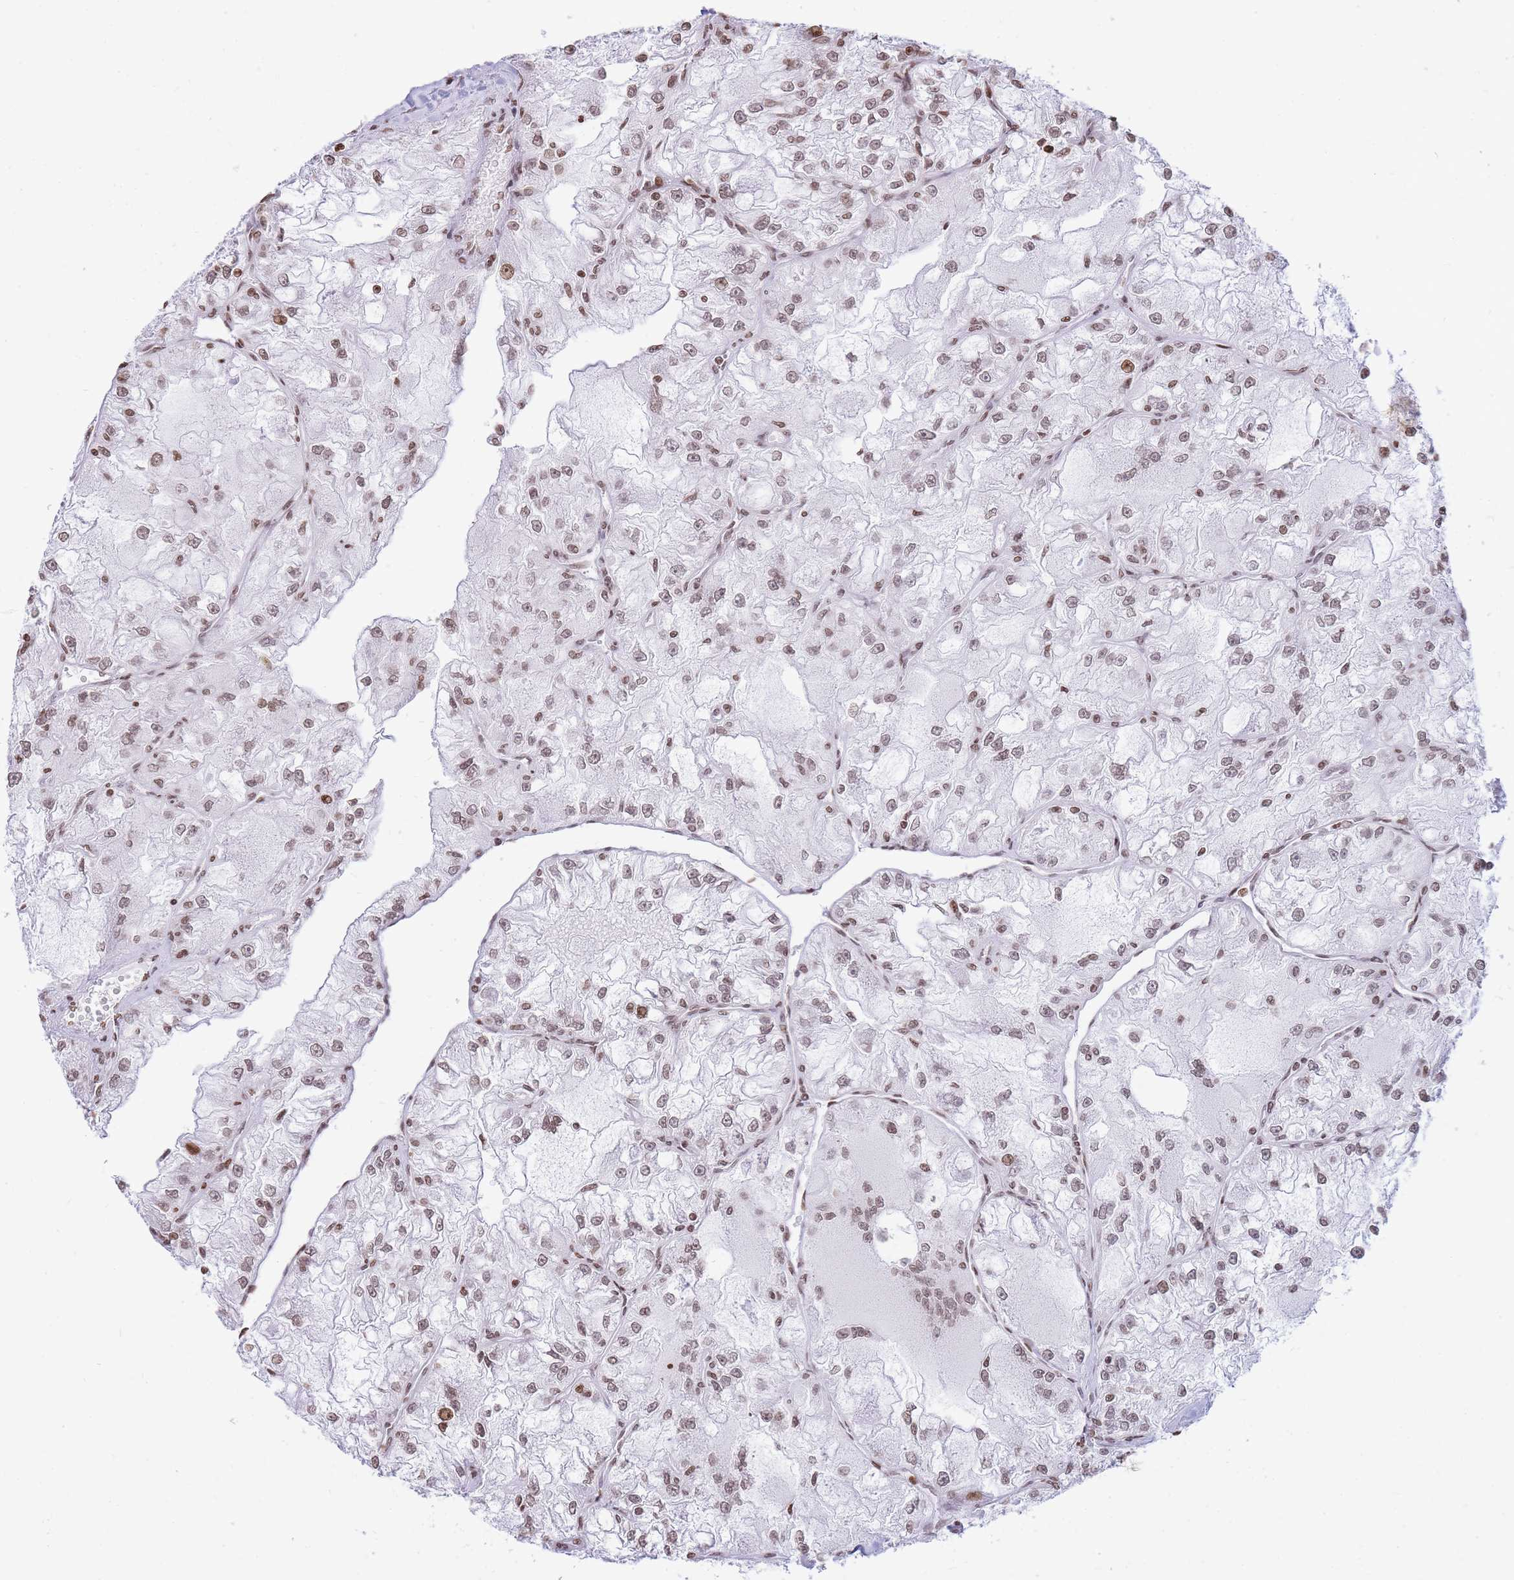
{"staining": {"intensity": "weak", "quantity": ">75%", "location": "nuclear"}, "tissue": "renal cancer", "cell_type": "Tumor cells", "image_type": "cancer", "snomed": [{"axis": "morphology", "description": "Adenocarcinoma, NOS"}, {"axis": "topography", "description": "Kidney"}], "caption": "Human renal adenocarcinoma stained for a protein (brown) exhibits weak nuclear positive staining in about >75% of tumor cells.", "gene": "SHISAL1", "patient": {"sex": "female", "age": 72}}